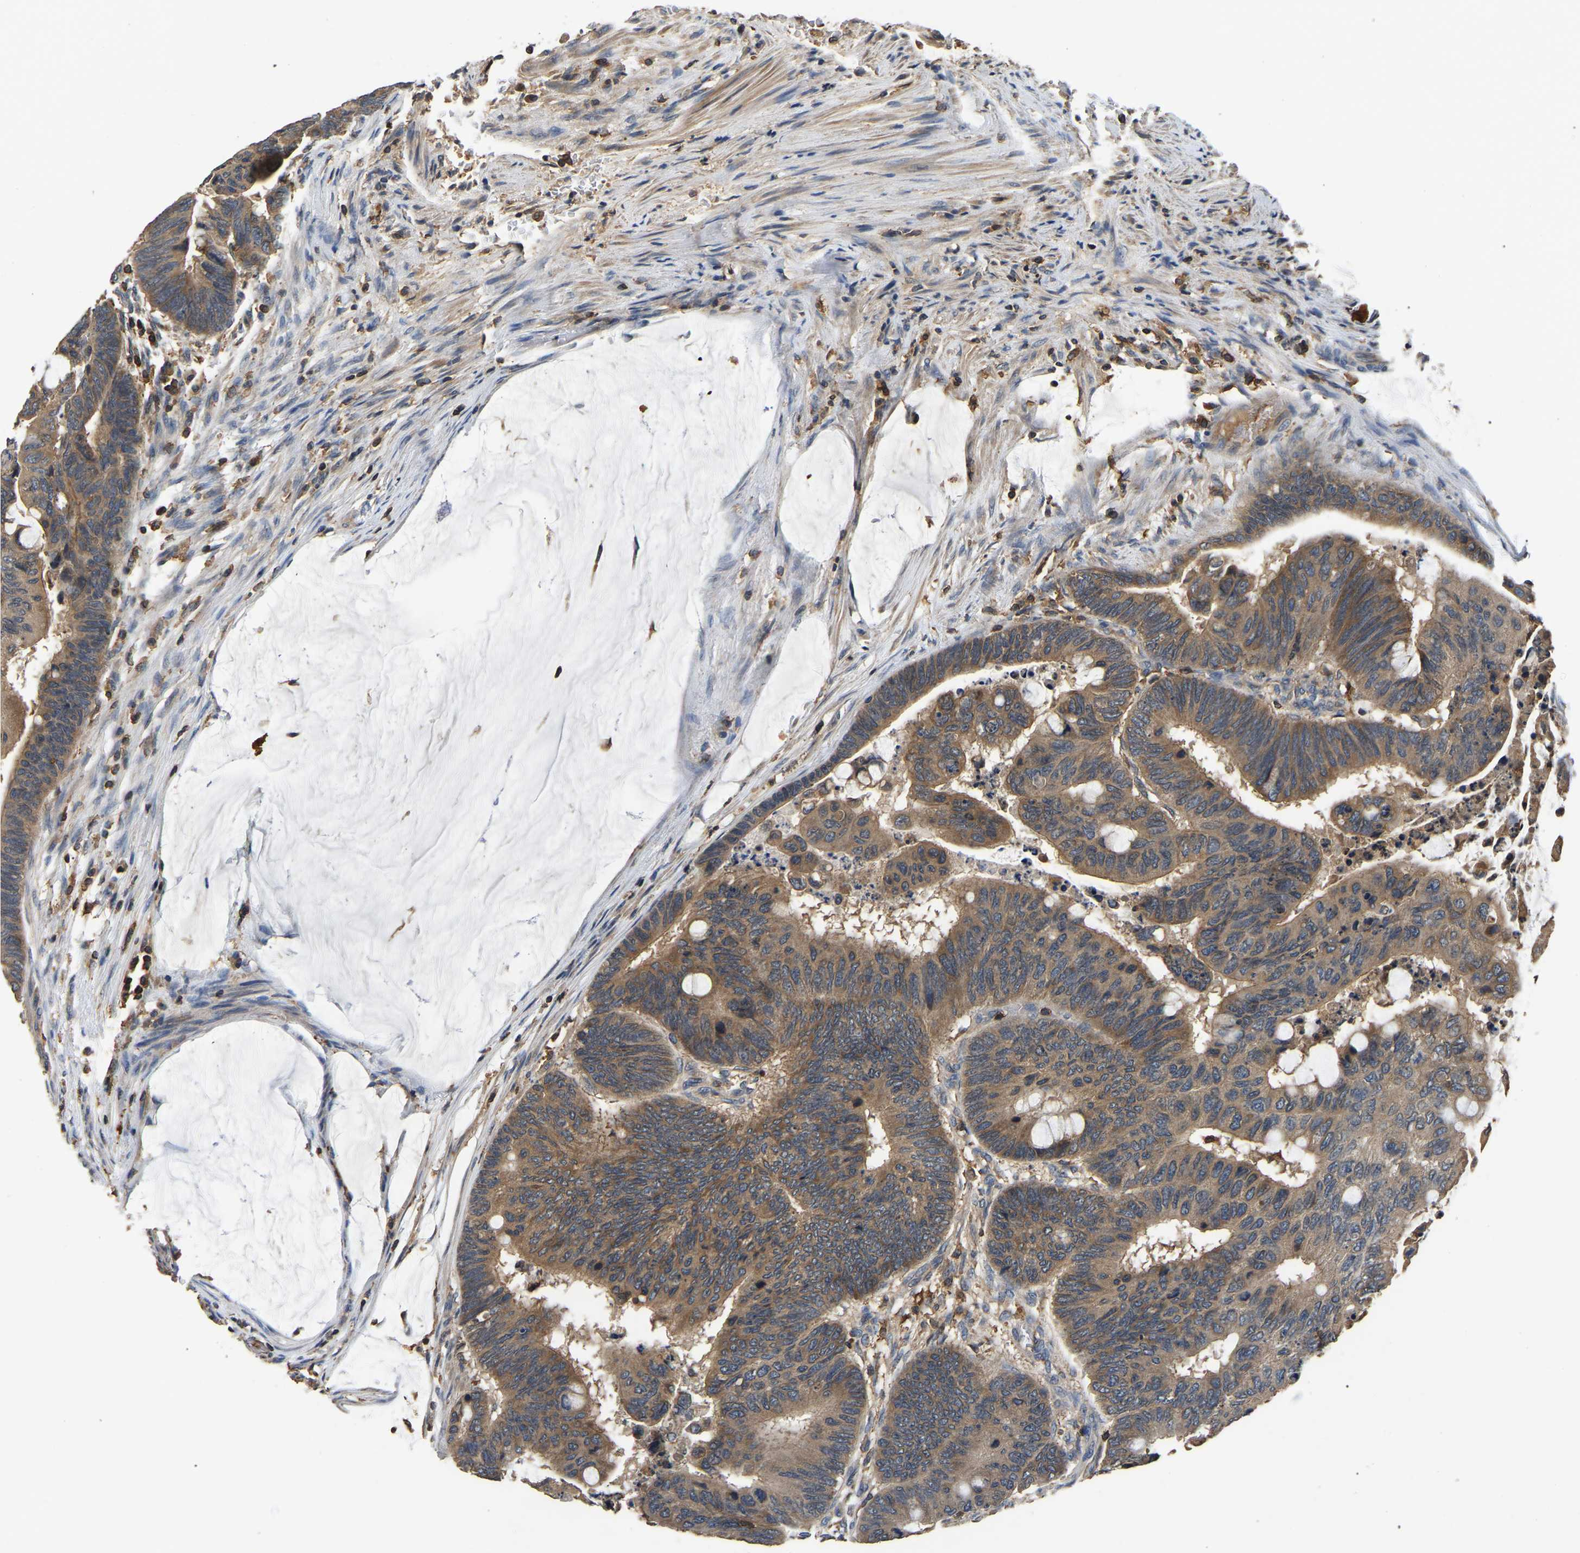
{"staining": {"intensity": "moderate", "quantity": ">75%", "location": "cytoplasmic/membranous"}, "tissue": "colorectal cancer", "cell_type": "Tumor cells", "image_type": "cancer", "snomed": [{"axis": "morphology", "description": "Normal tissue, NOS"}, {"axis": "morphology", "description": "Adenocarcinoma, NOS"}, {"axis": "topography", "description": "Rectum"}], "caption": "Protein staining by immunohistochemistry (IHC) shows moderate cytoplasmic/membranous positivity in about >75% of tumor cells in colorectal cancer.", "gene": "SMPD2", "patient": {"sex": "male", "age": 92}}